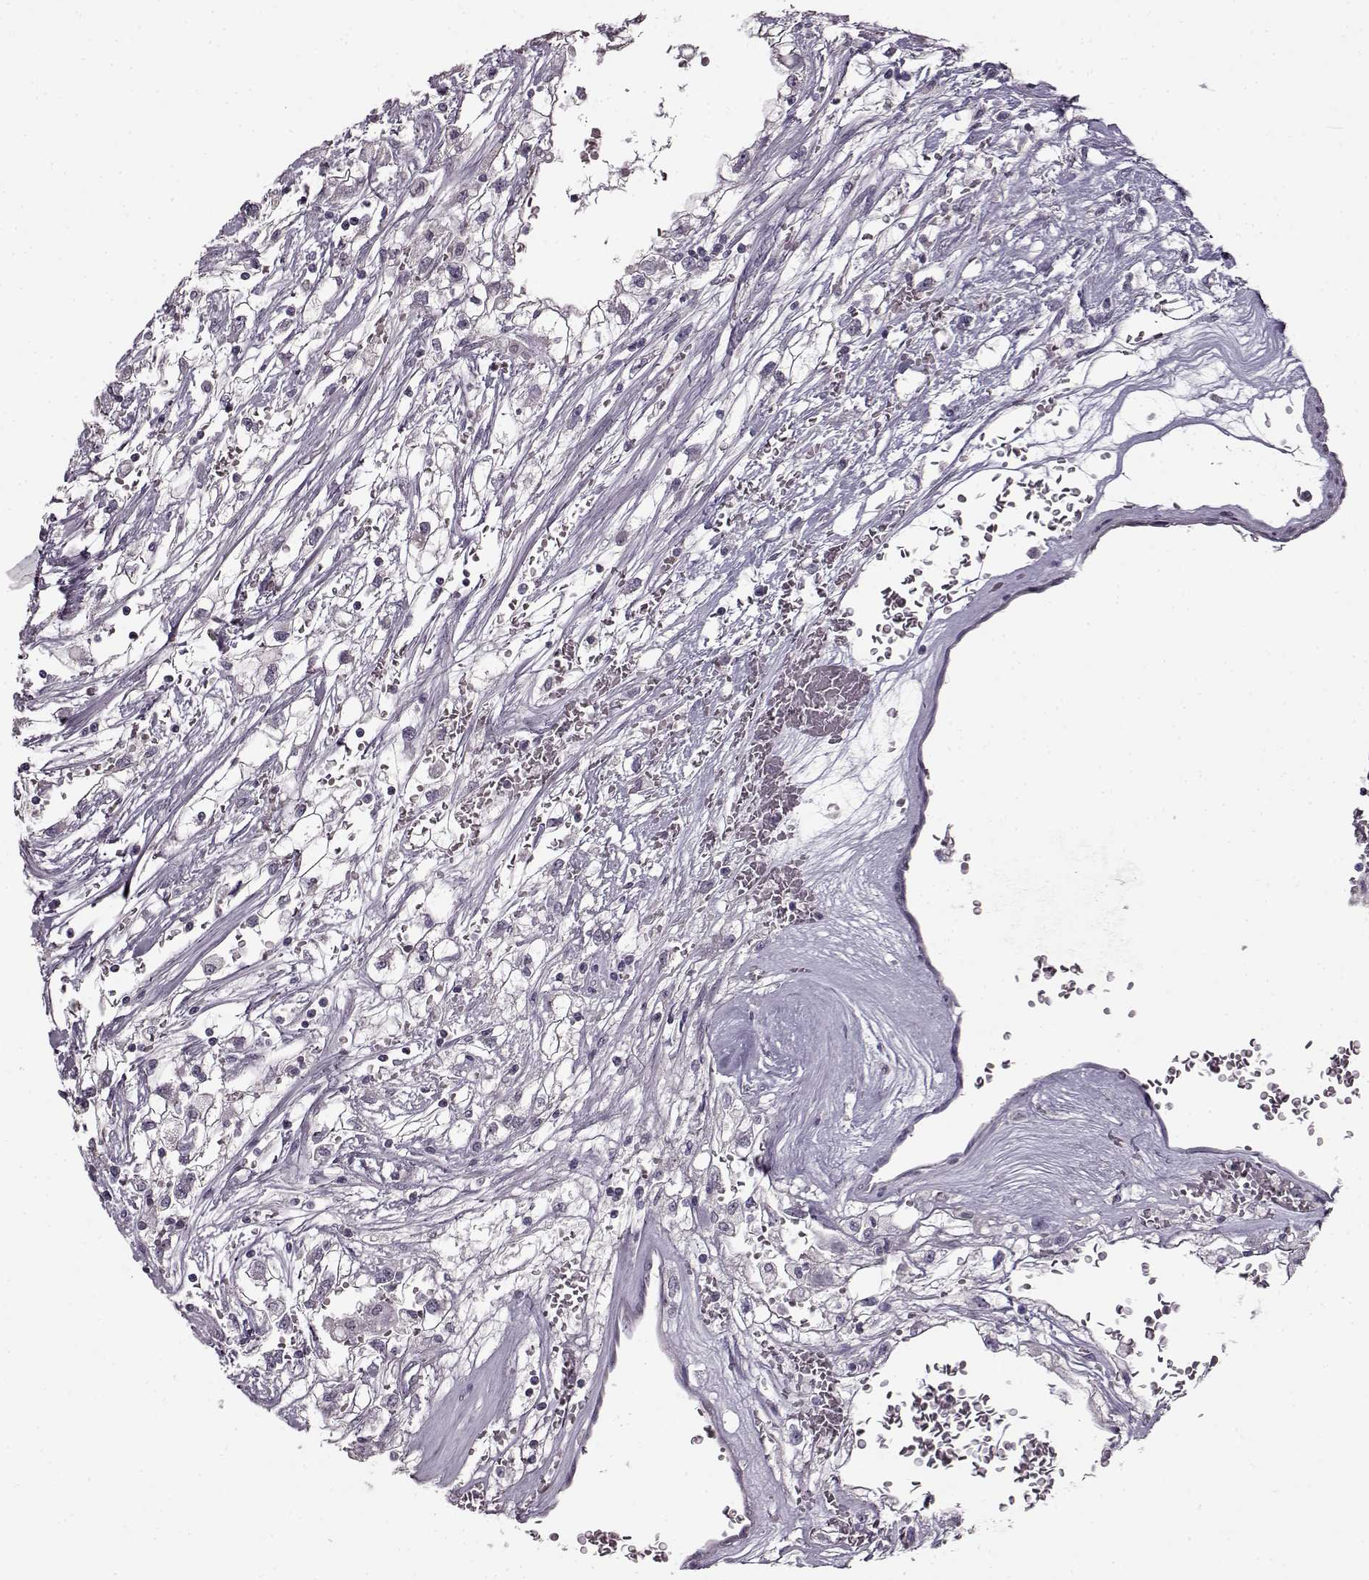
{"staining": {"intensity": "negative", "quantity": "none", "location": "none"}, "tissue": "renal cancer", "cell_type": "Tumor cells", "image_type": "cancer", "snomed": [{"axis": "morphology", "description": "Adenocarcinoma, NOS"}, {"axis": "topography", "description": "Kidney"}], "caption": "Renal adenocarcinoma was stained to show a protein in brown. There is no significant positivity in tumor cells. The staining was performed using DAB to visualize the protein expression in brown, while the nuclei were stained in blue with hematoxylin (Magnification: 20x).", "gene": "FSHB", "patient": {"sex": "male", "age": 59}}